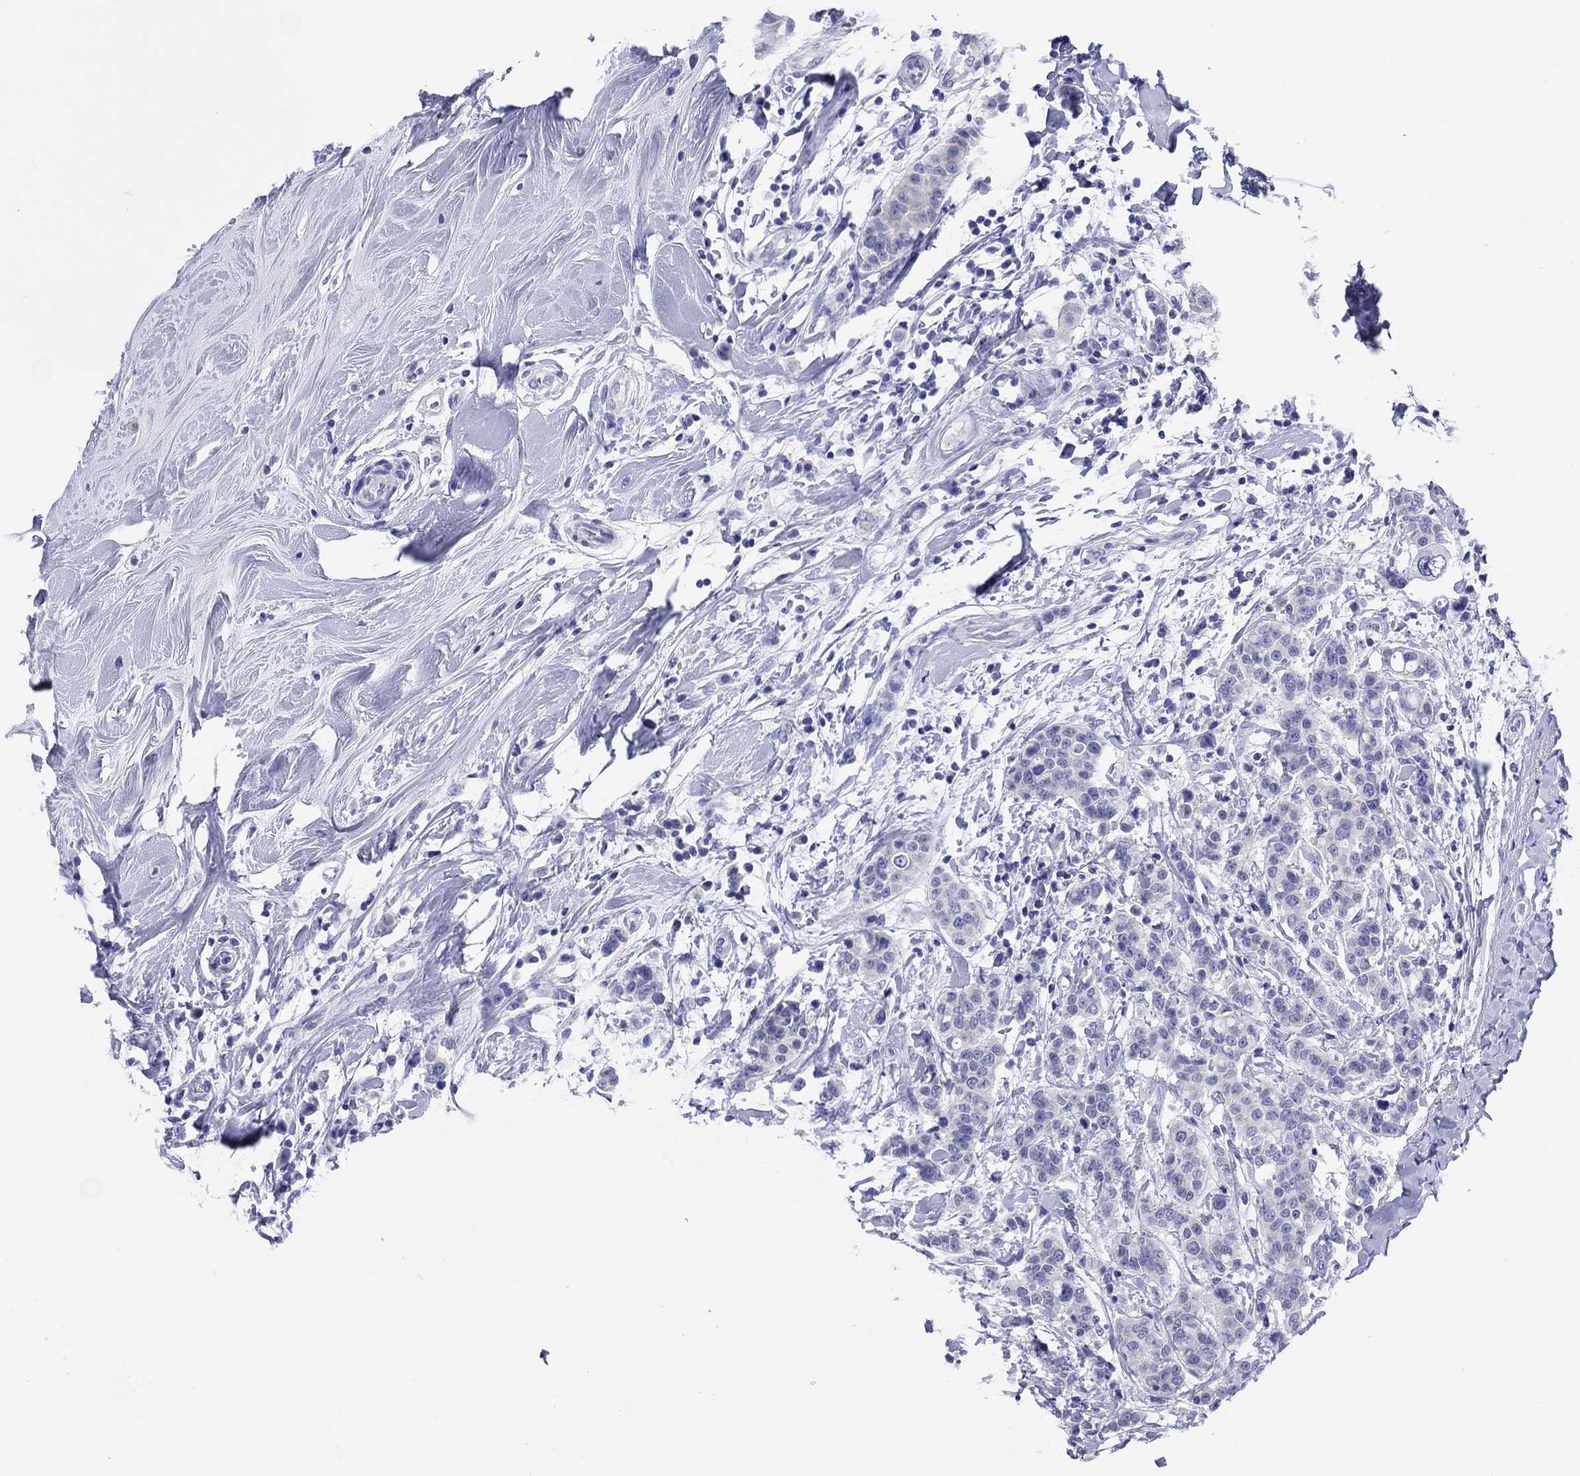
{"staining": {"intensity": "negative", "quantity": "none", "location": "none"}, "tissue": "breast cancer", "cell_type": "Tumor cells", "image_type": "cancer", "snomed": [{"axis": "morphology", "description": "Duct carcinoma"}, {"axis": "topography", "description": "Breast"}], "caption": "The immunohistochemistry (IHC) micrograph has no significant staining in tumor cells of breast invasive ductal carcinoma tissue. (Immunohistochemistry (ihc), brightfield microscopy, high magnification).", "gene": "ERICH3", "patient": {"sex": "female", "age": 27}}